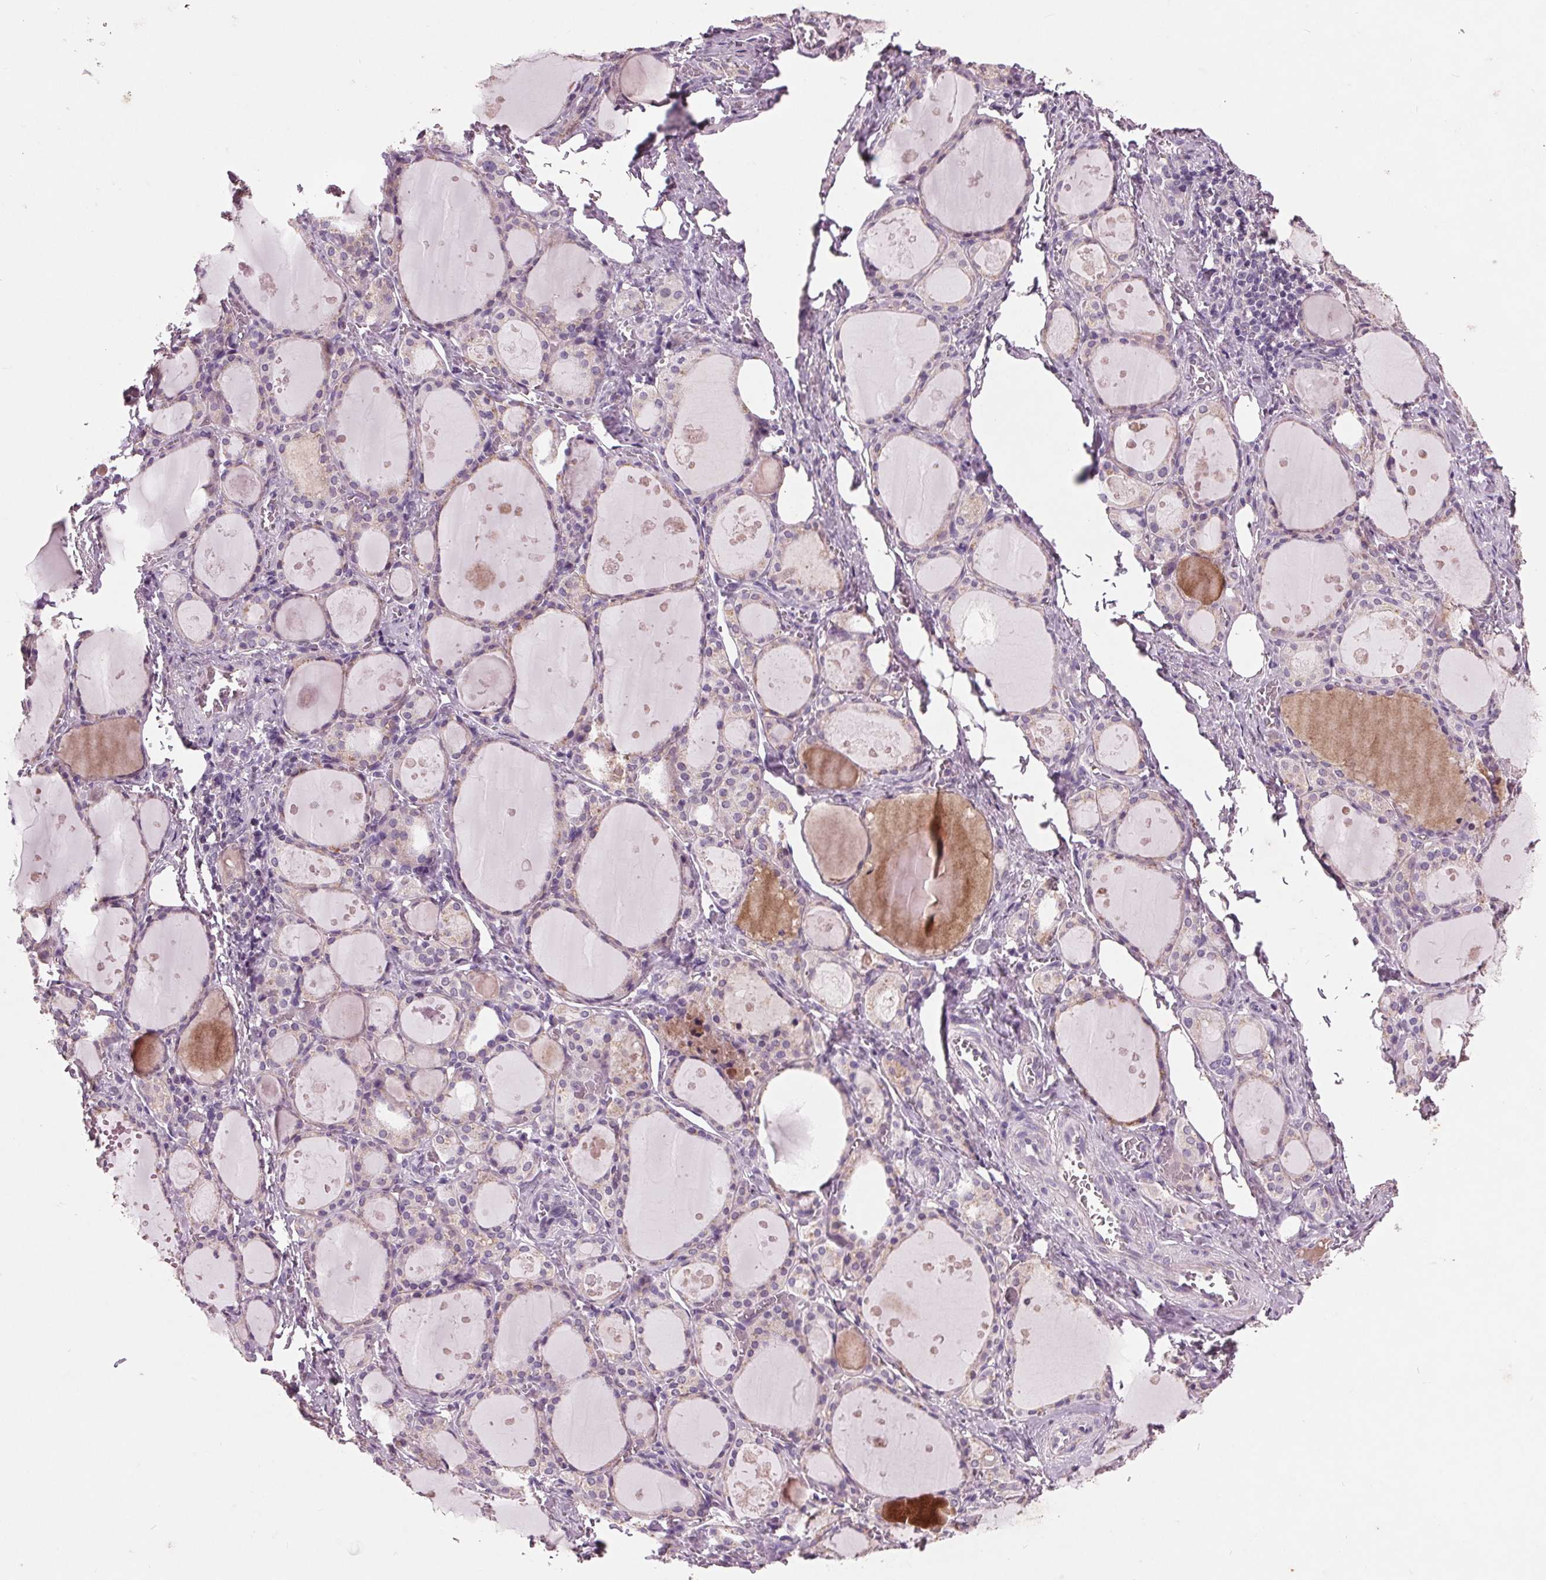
{"staining": {"intensity": "negative", "quantity": "none", "location": "none"}, "tissue": "thyroid gland", "cell_type": "Glandular cells", "image_type": "normal", "snomed": [{"axis": "morphology", "description": "Normal tissue, NOS"}, {"axis": "topography", "description": "Thyroid gland"}], "caption": "DAB (3,3'-diaminobenzidine) immunohistochemical staining of benign human thyroid gland exhibits no significant positivity in glandular cells.", "gene": "C6", "patient": {"sex": "male", "age": 68}}